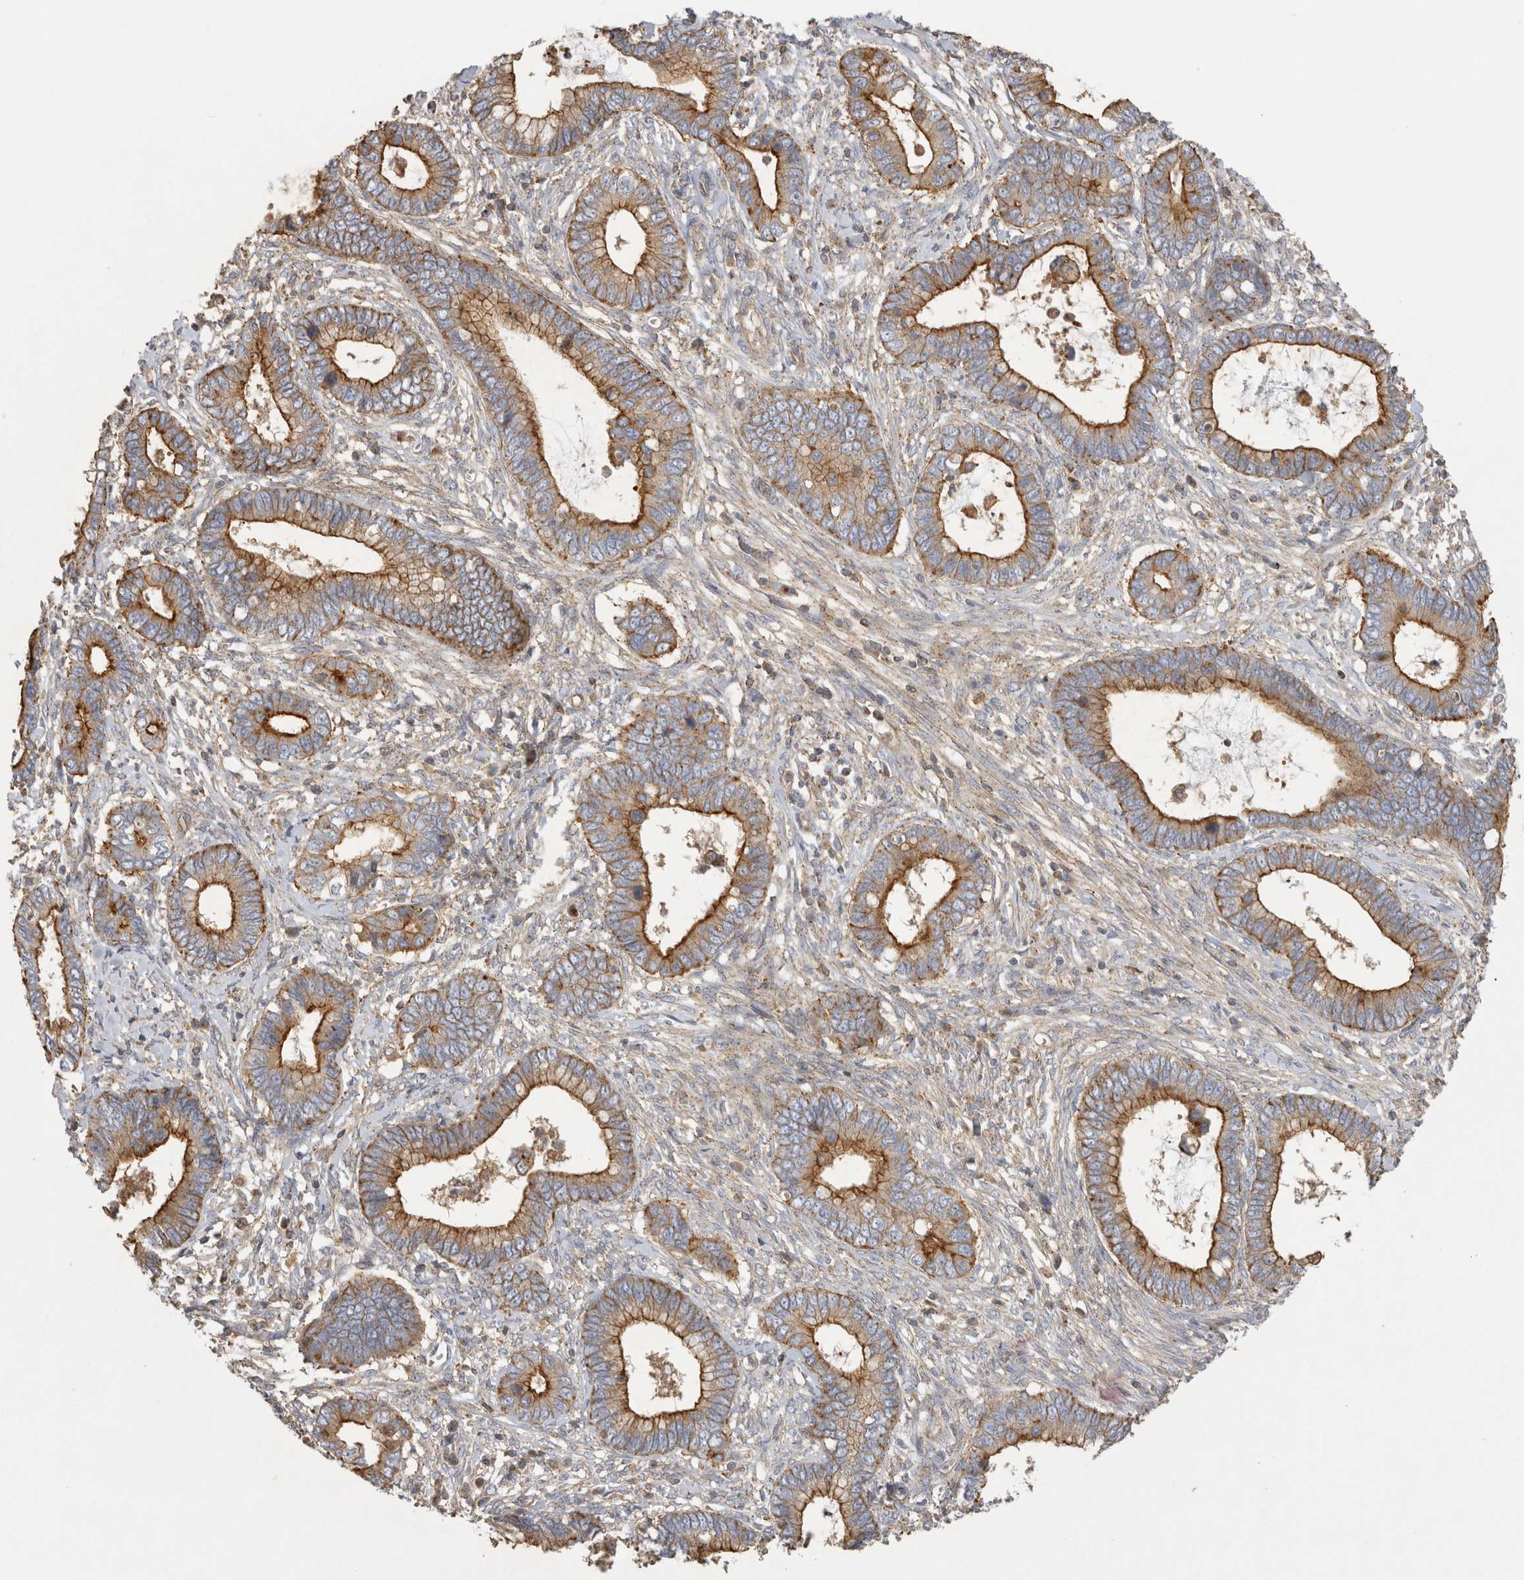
{"staining": {"intensity": "moderate", "quantity": ">75%", "location": "cytoplasmic/membranous"}, "tissue": "cervical cancer", "cell_type": "Tumor cells", "image_type": "cancer", "snomed": [{"axis": "morphology", "description": "Adenocarcinoma, NOS"}, {"axis": "topography", "description": "Cervix"}], "caption": "A brown stain labels moderate cytoplasmic/membranous staining of a protein in human adenocarcinoma (cervical) tumor cells.", "gene": "CHMP6", "patient": {"sex": "female", "age": 44}}